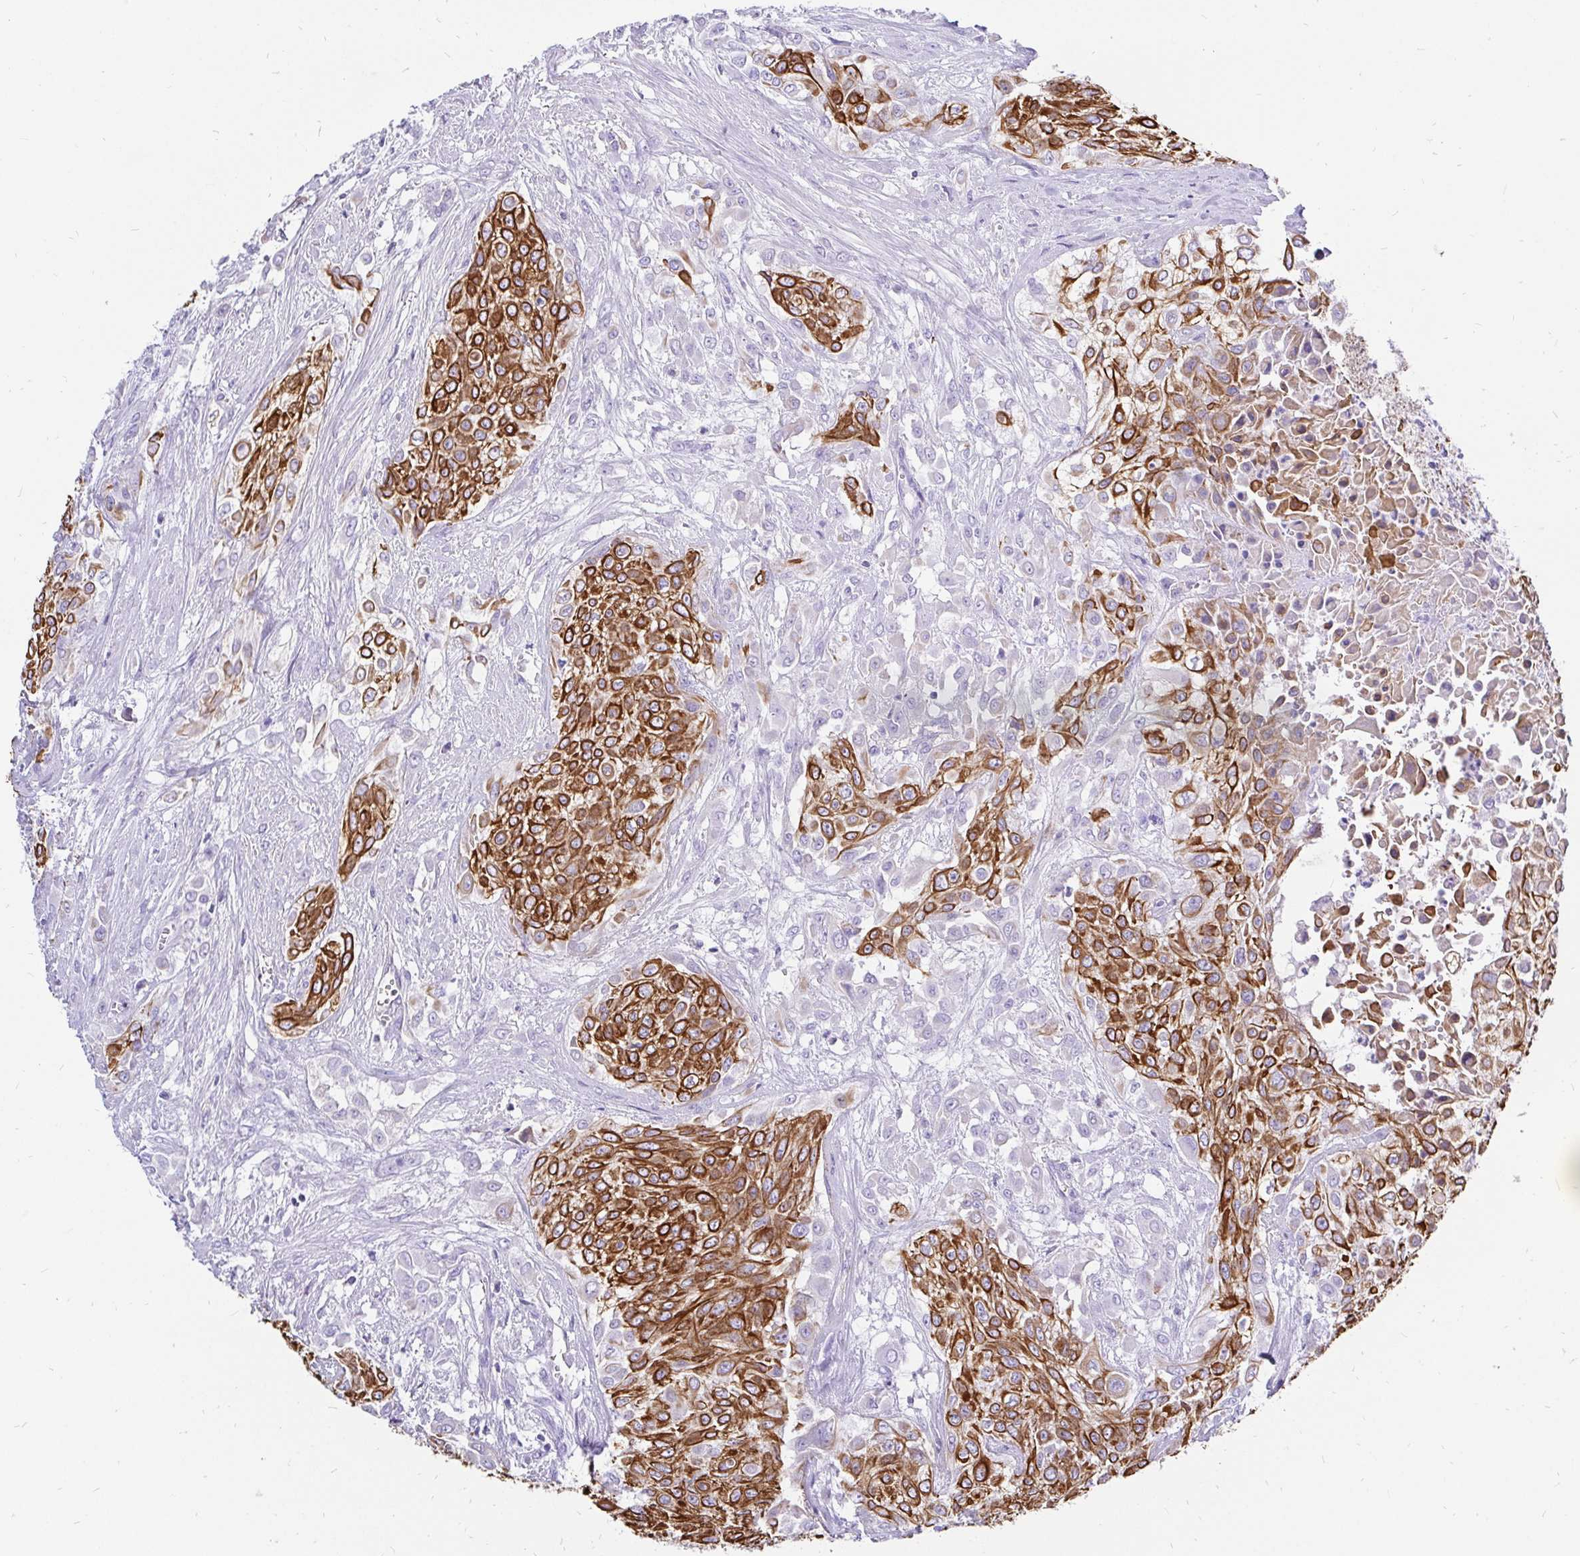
{"staining": {"intensity": "strong", "quantity": ">75%", "location": "cytoplasmic/membranous"}, "tissue": "urothelial cancer", "cell_type": "Tumor cells", "image_type": "cancer", "snomed": [{"axis": "morphology", "description": "Urothelial carcinoma, High grade"}, {"axis": "topography", "description": "Urinary bladder"}], "caption": "Human urothelial carcinoma (high-grade) stained with a brown dye demonstrates strong cytoplasmic/membranous positive staining in approximately >75% of tumor cells.", "gene": "KRT13", "patient": {"sex": "male", "age": 57}}